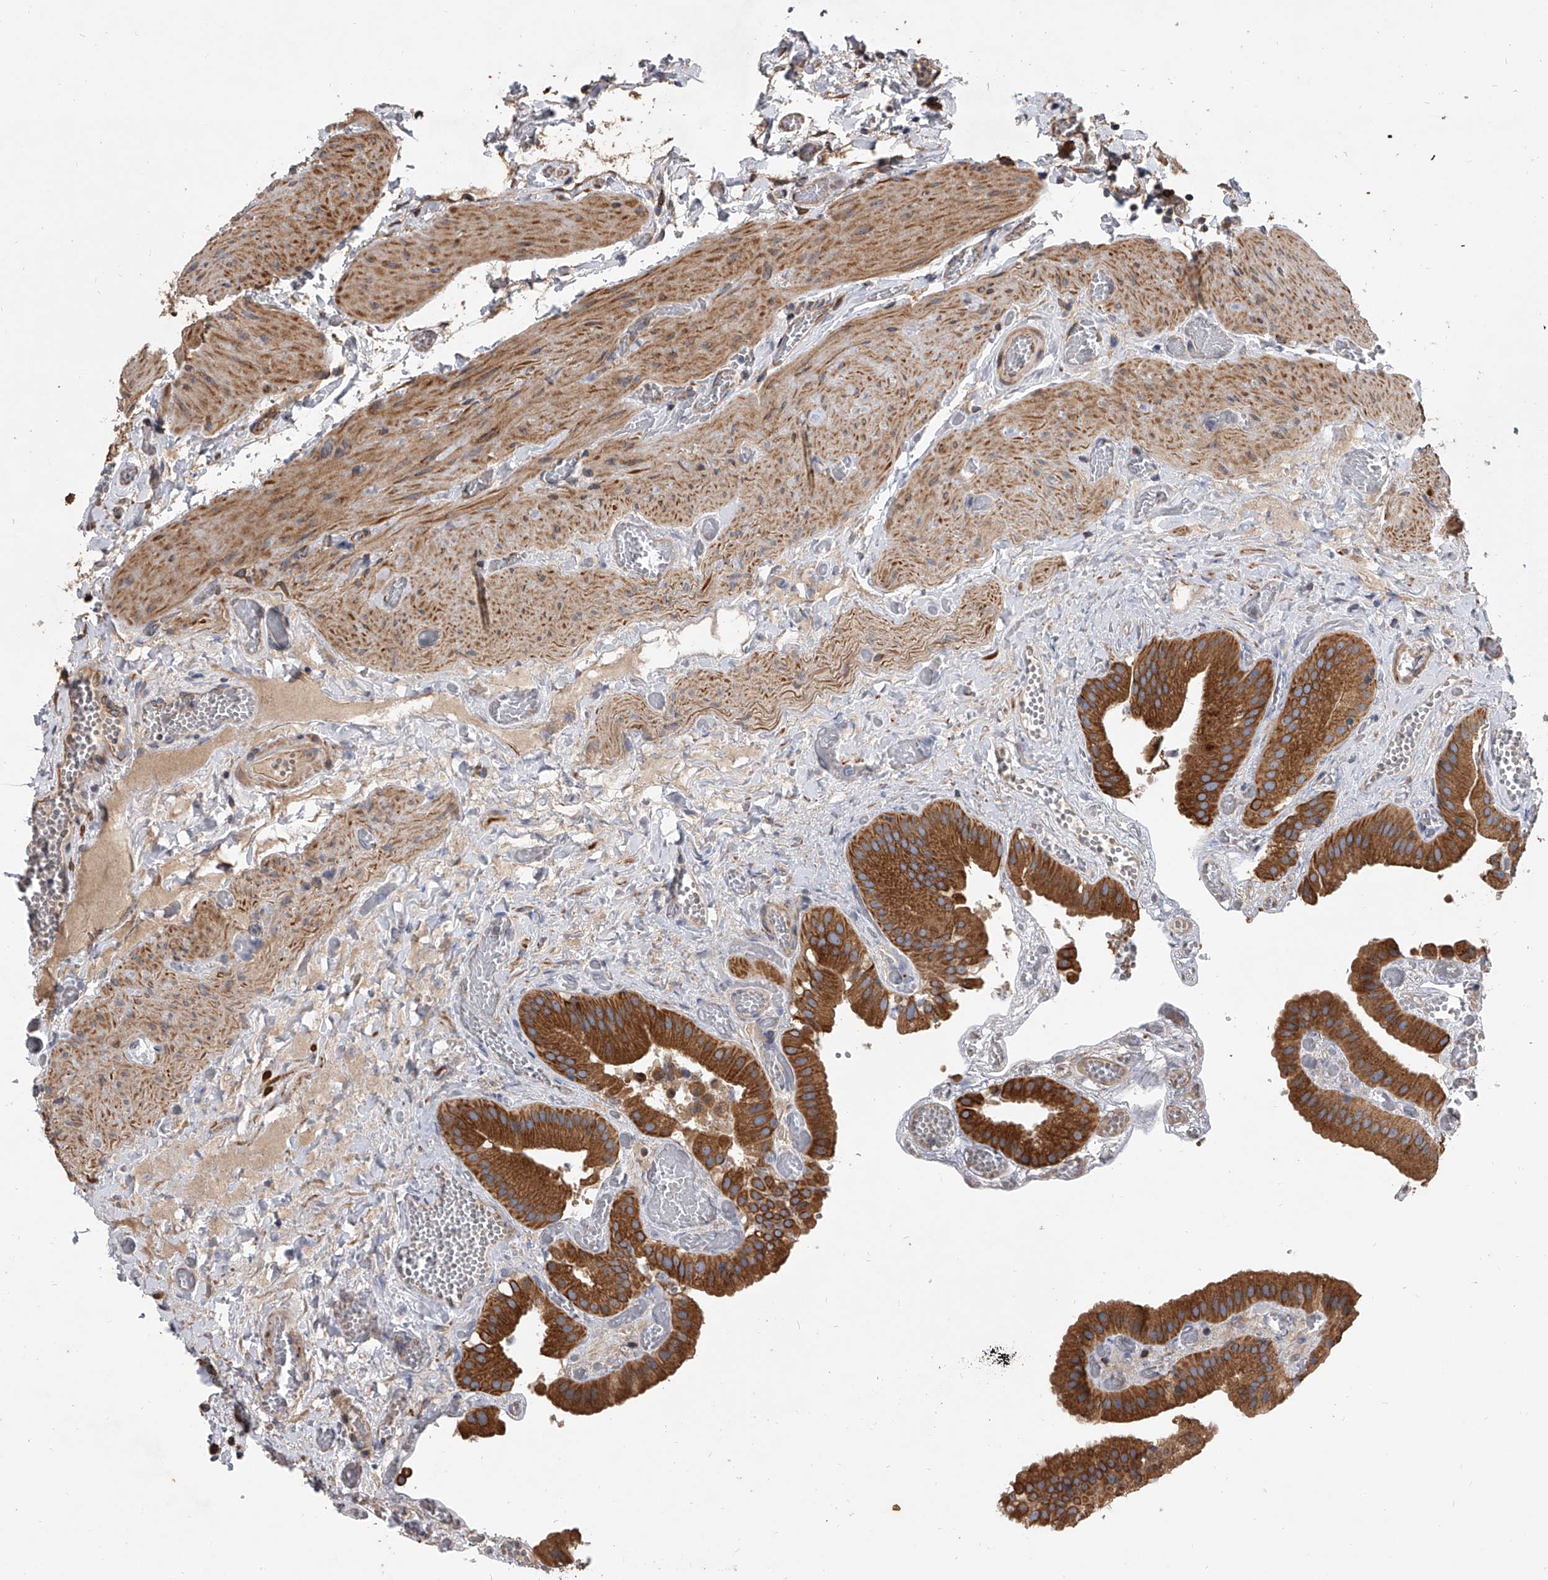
{"staining": {"intensity": "moderate", "quantity": ">75%", "location": "cytoplasmic/membranous"}, "tissue": "gallbladder", "cell_type": "Glandular cells", "image_type": "normal", "snomed": [{"axis": "morphology", "description": "Normal tissue, NOS"}, {"axis": "topography", "description": "Gallbladder"}], "caption": "Protein analysis of unremarkable gallbladder reveals moderate cytoplasmic/membranous expression in approximately >75% of glandular cells. The protein is stained brown, and the nuclei are stained in blue (DAB IHC with brightfield microscopy, high magnification).", "gene": "EXOC4", "patient": {"sex": "female", "age": 64}}